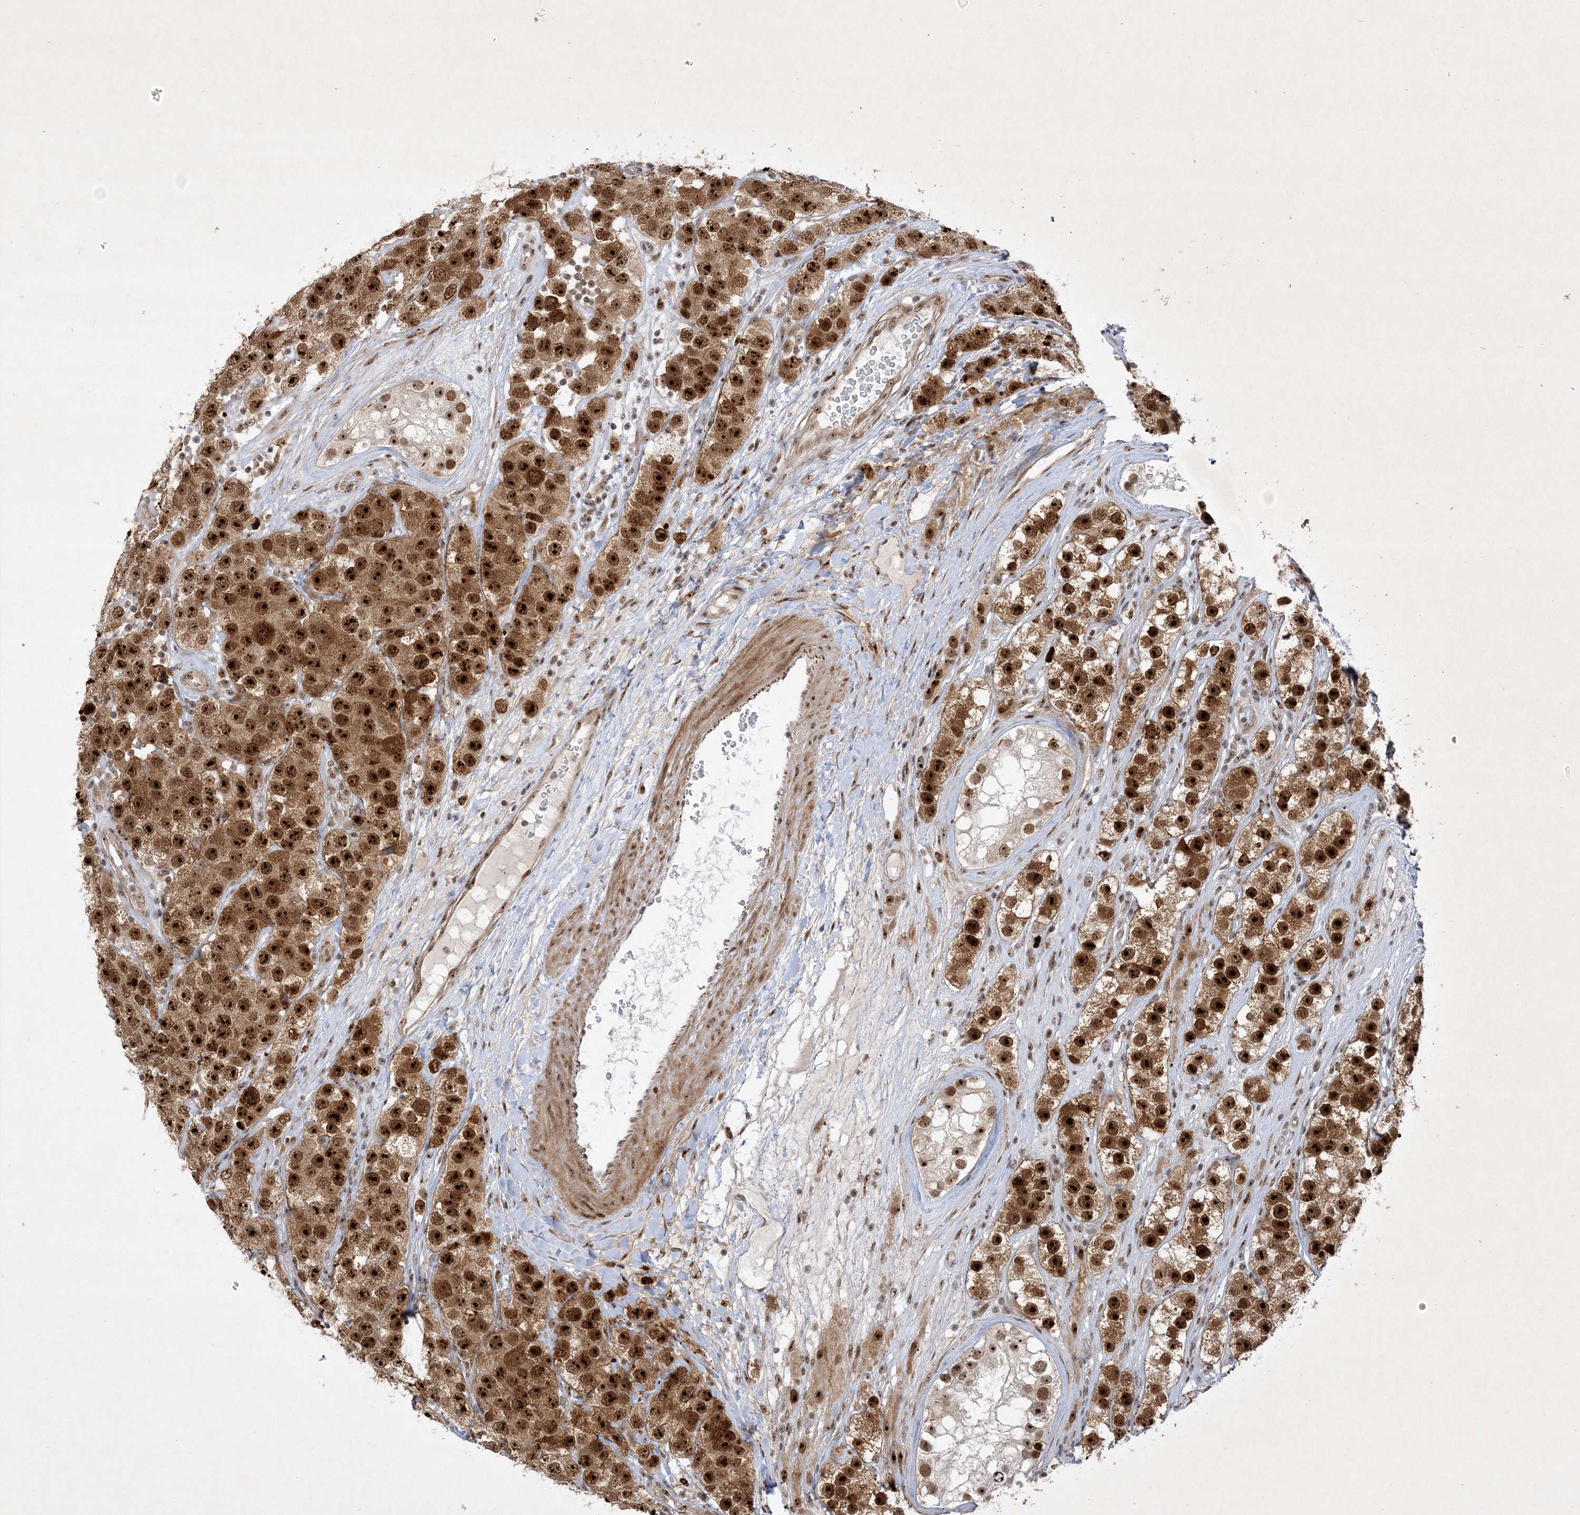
{"staining": {"intensity": "strong", "quantity": ">75%", "location": "cytoplasmic/membranous,nuclear"}, "tissue": "testis cancer", "cell_type": "Tumor cells", "image_type": "cancer", "snomed": [{"axis": "morphology", "description": "Seminoma, NOS"}, {"axis": "topography", "description": "Testis"}], "caption": "Testis cancer (seminoma) stained with a brown dye exhibits strong cytoplasmic/membranous and nuclear positive staining in about >75% of tumor cells.", "gene": "NPM3", "patient": {"sex": "male", "age": 28}}